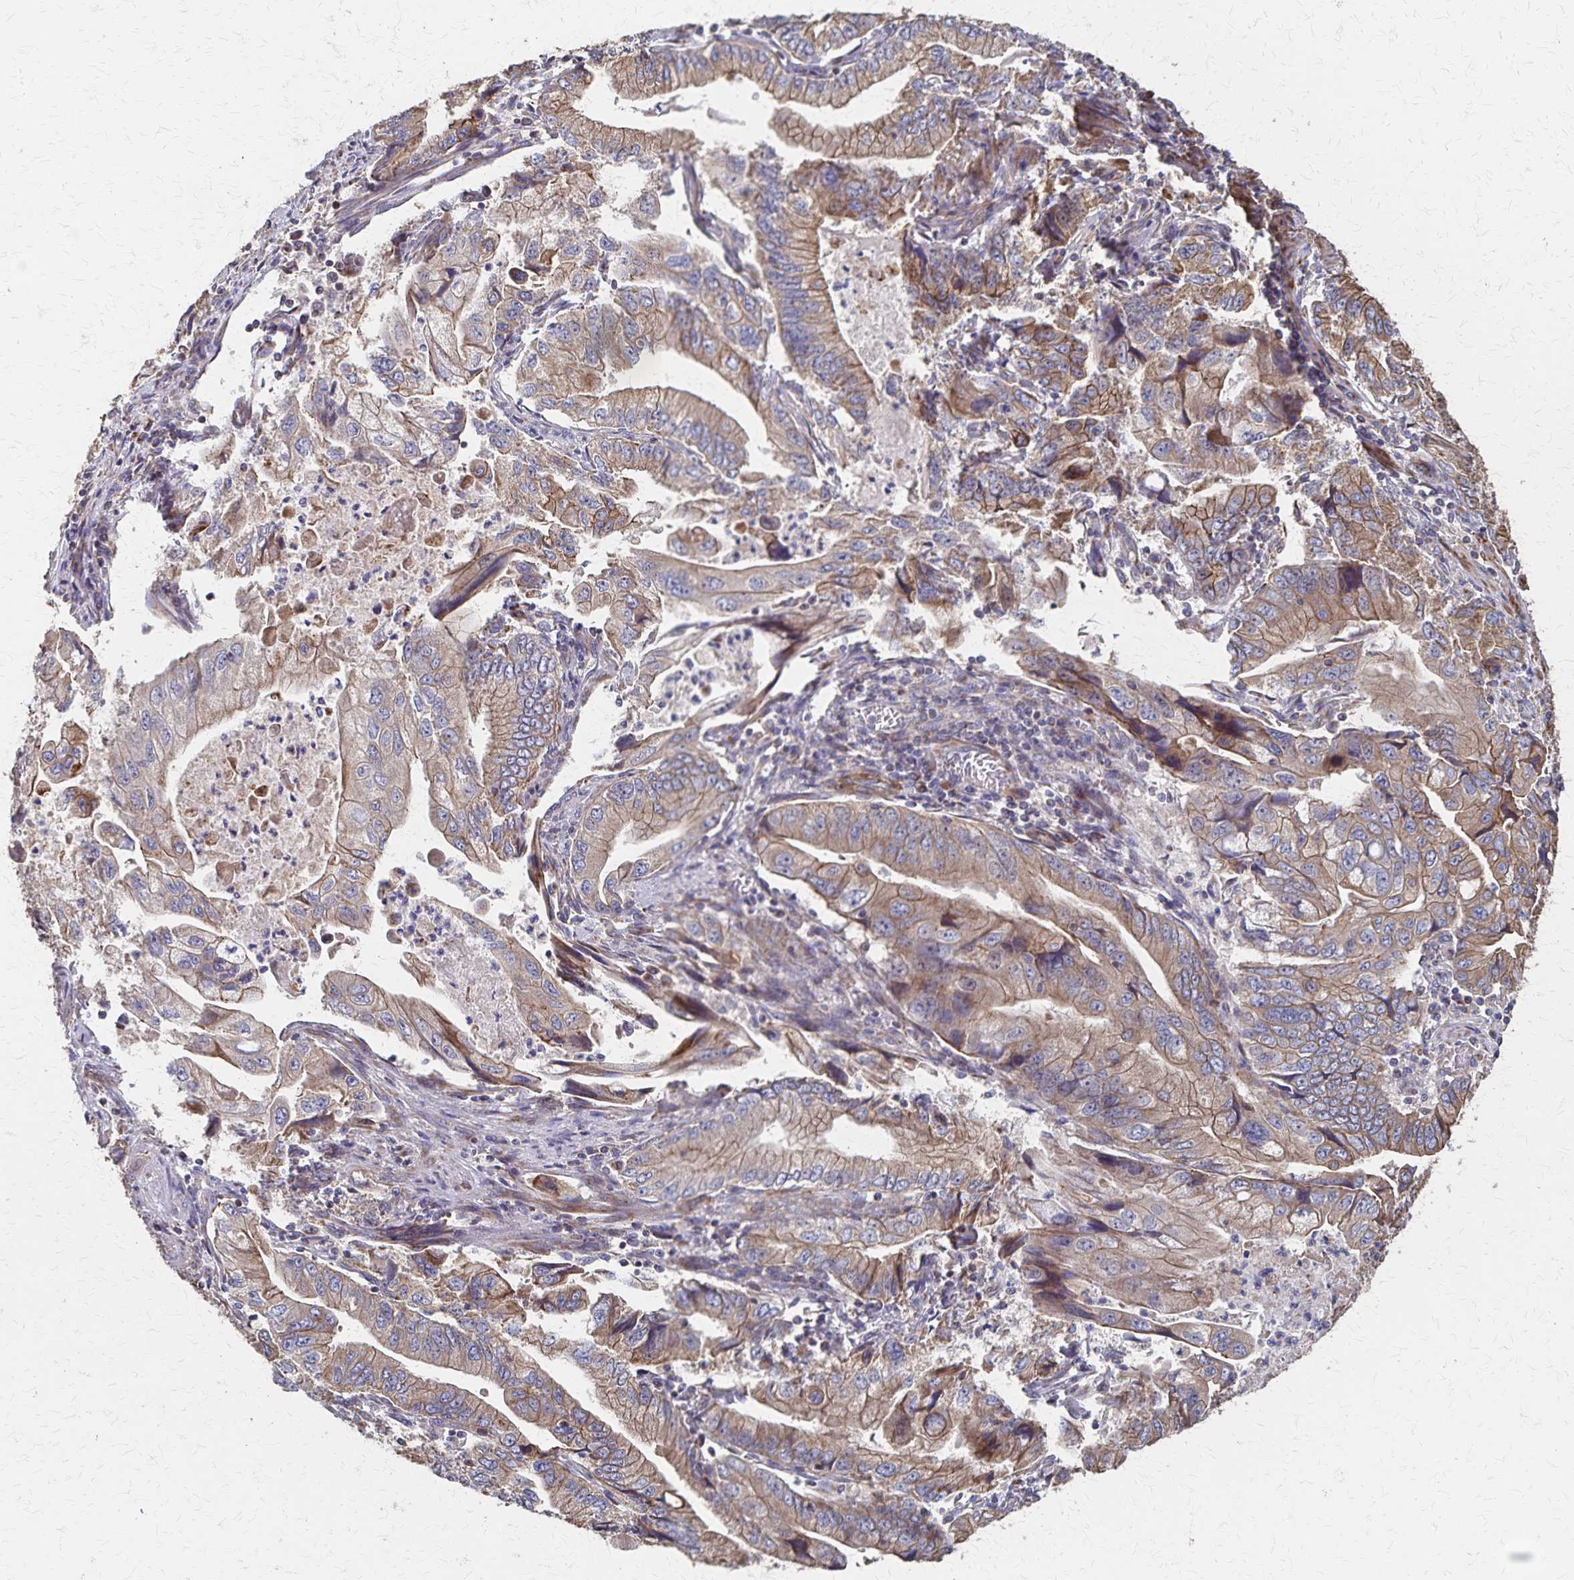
{"staining": {"intensity": "weak", "quantity": "25%-75%", "location": "cytoplasmic/membranous"}, "tissue": "stomach cancer", "cell_type": "Tumor cells", "image_type": "cancer", "snomed": [{"axis": "morphology", "description": "Adenocarcinoma, NOS"}, {"axis": "topography", "description": "Pancreas"}, {"axis": "topography", "description": "Stomach, upper"}], "caption": "Tumor cells demonstrate weak cytoplasmic/membranous expression in about 25%-75% of cells in stomach cancer.", "gene": "PGAP2", "patient": {"sex": "male", "age": 77}}